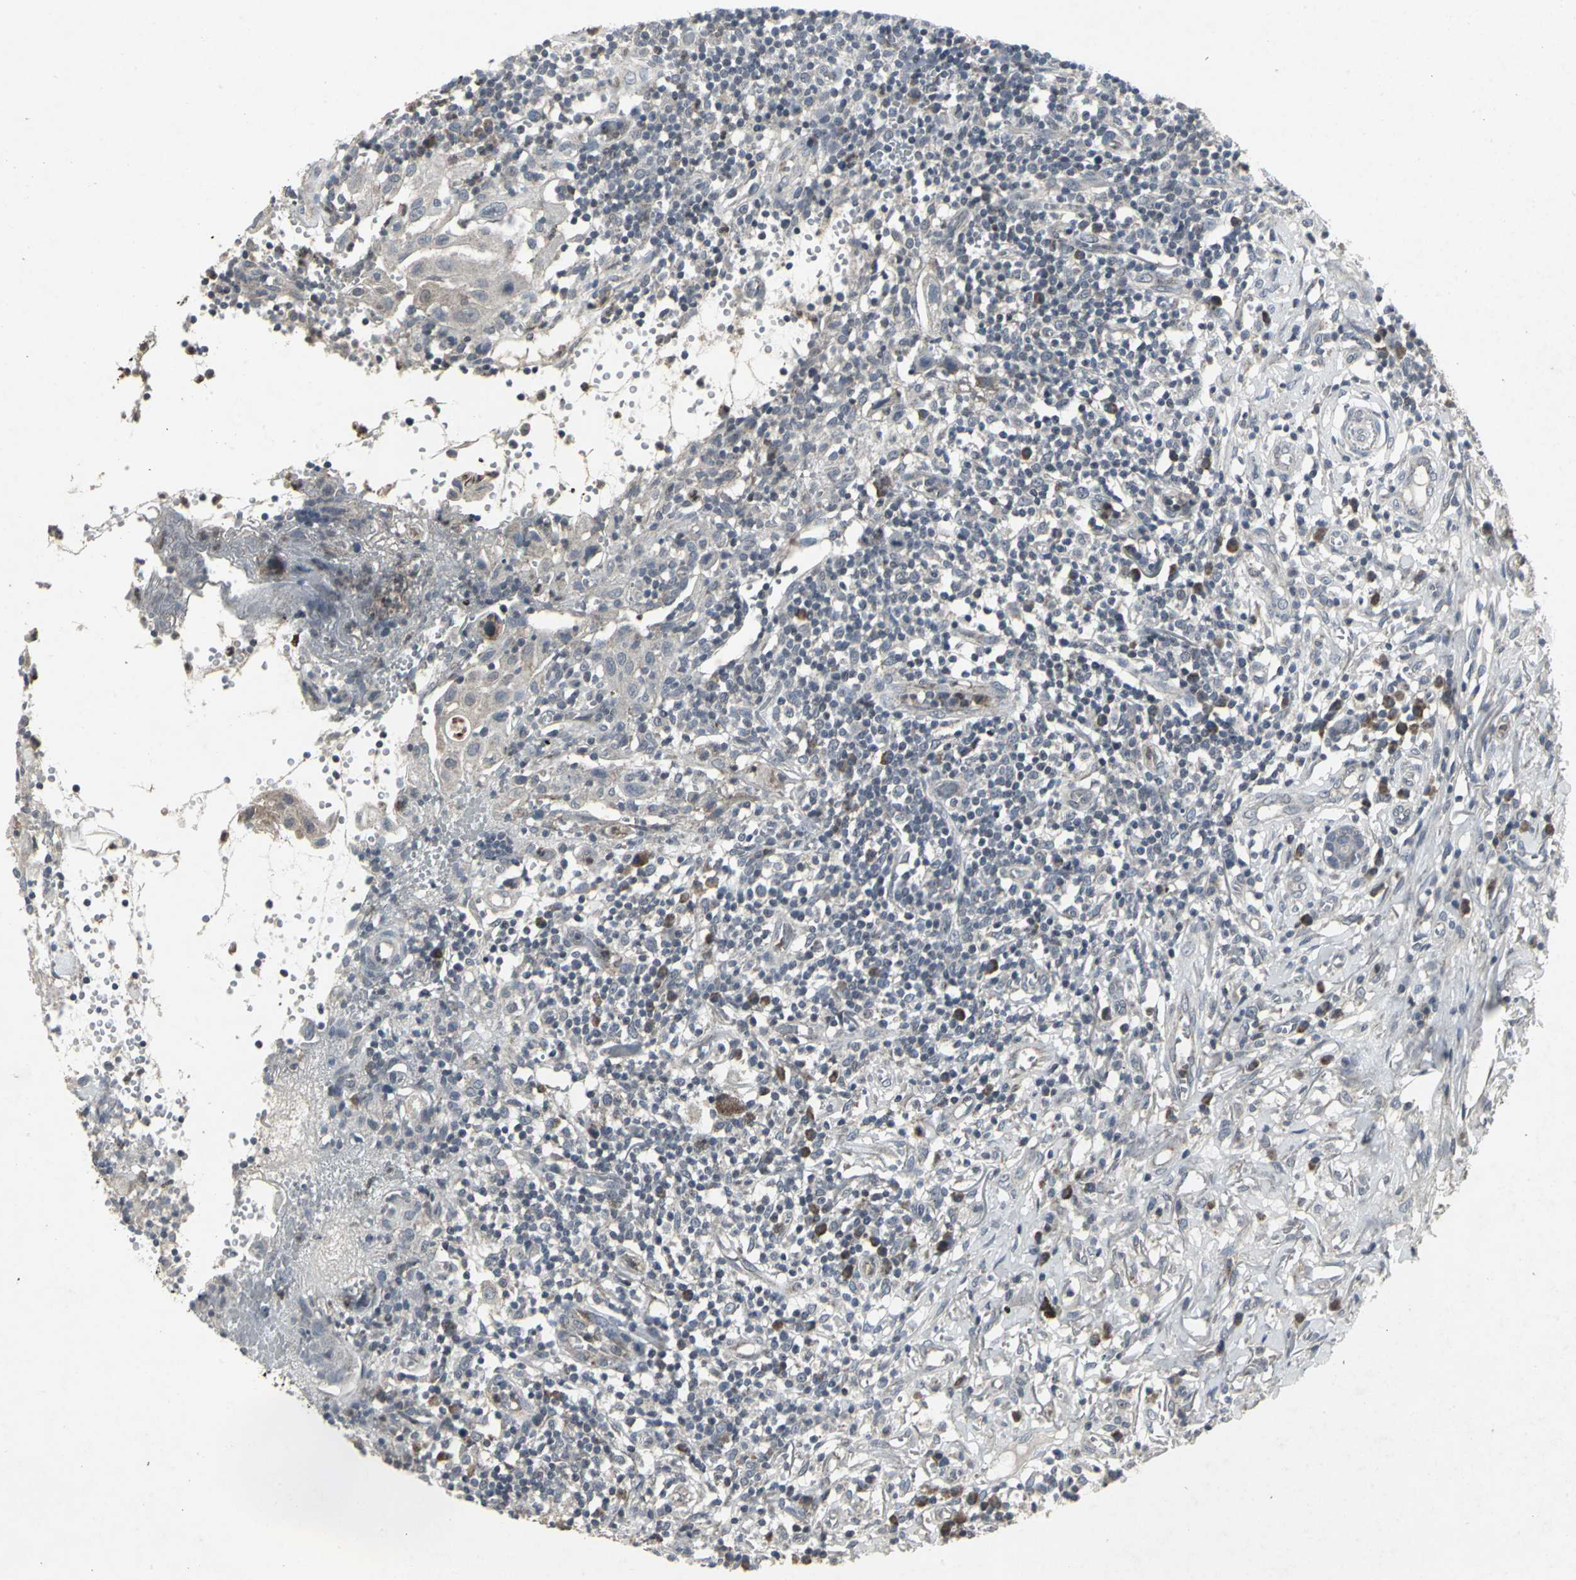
{"staining": {"intensity": "negative", "quantity": "none", "location": "none"}, "tissue": "thyroid cancer", "cell_type": "Tumor cells", "image_type": "cancer", "snomed": [{"axis": "morphology", "description": "Carcinoma, NOS"}, {"axis": "topography", "description": "Thyroid gland"}], "caption": "High magnification brightfield microscopy of carcinoma (thyroid) stained with DAB (brown) and counterstained with hematoxylin (blue): tumor cells show no significant positivity.", "gene": "BMP4", "patient": {"sex": "female", "age": 77}}